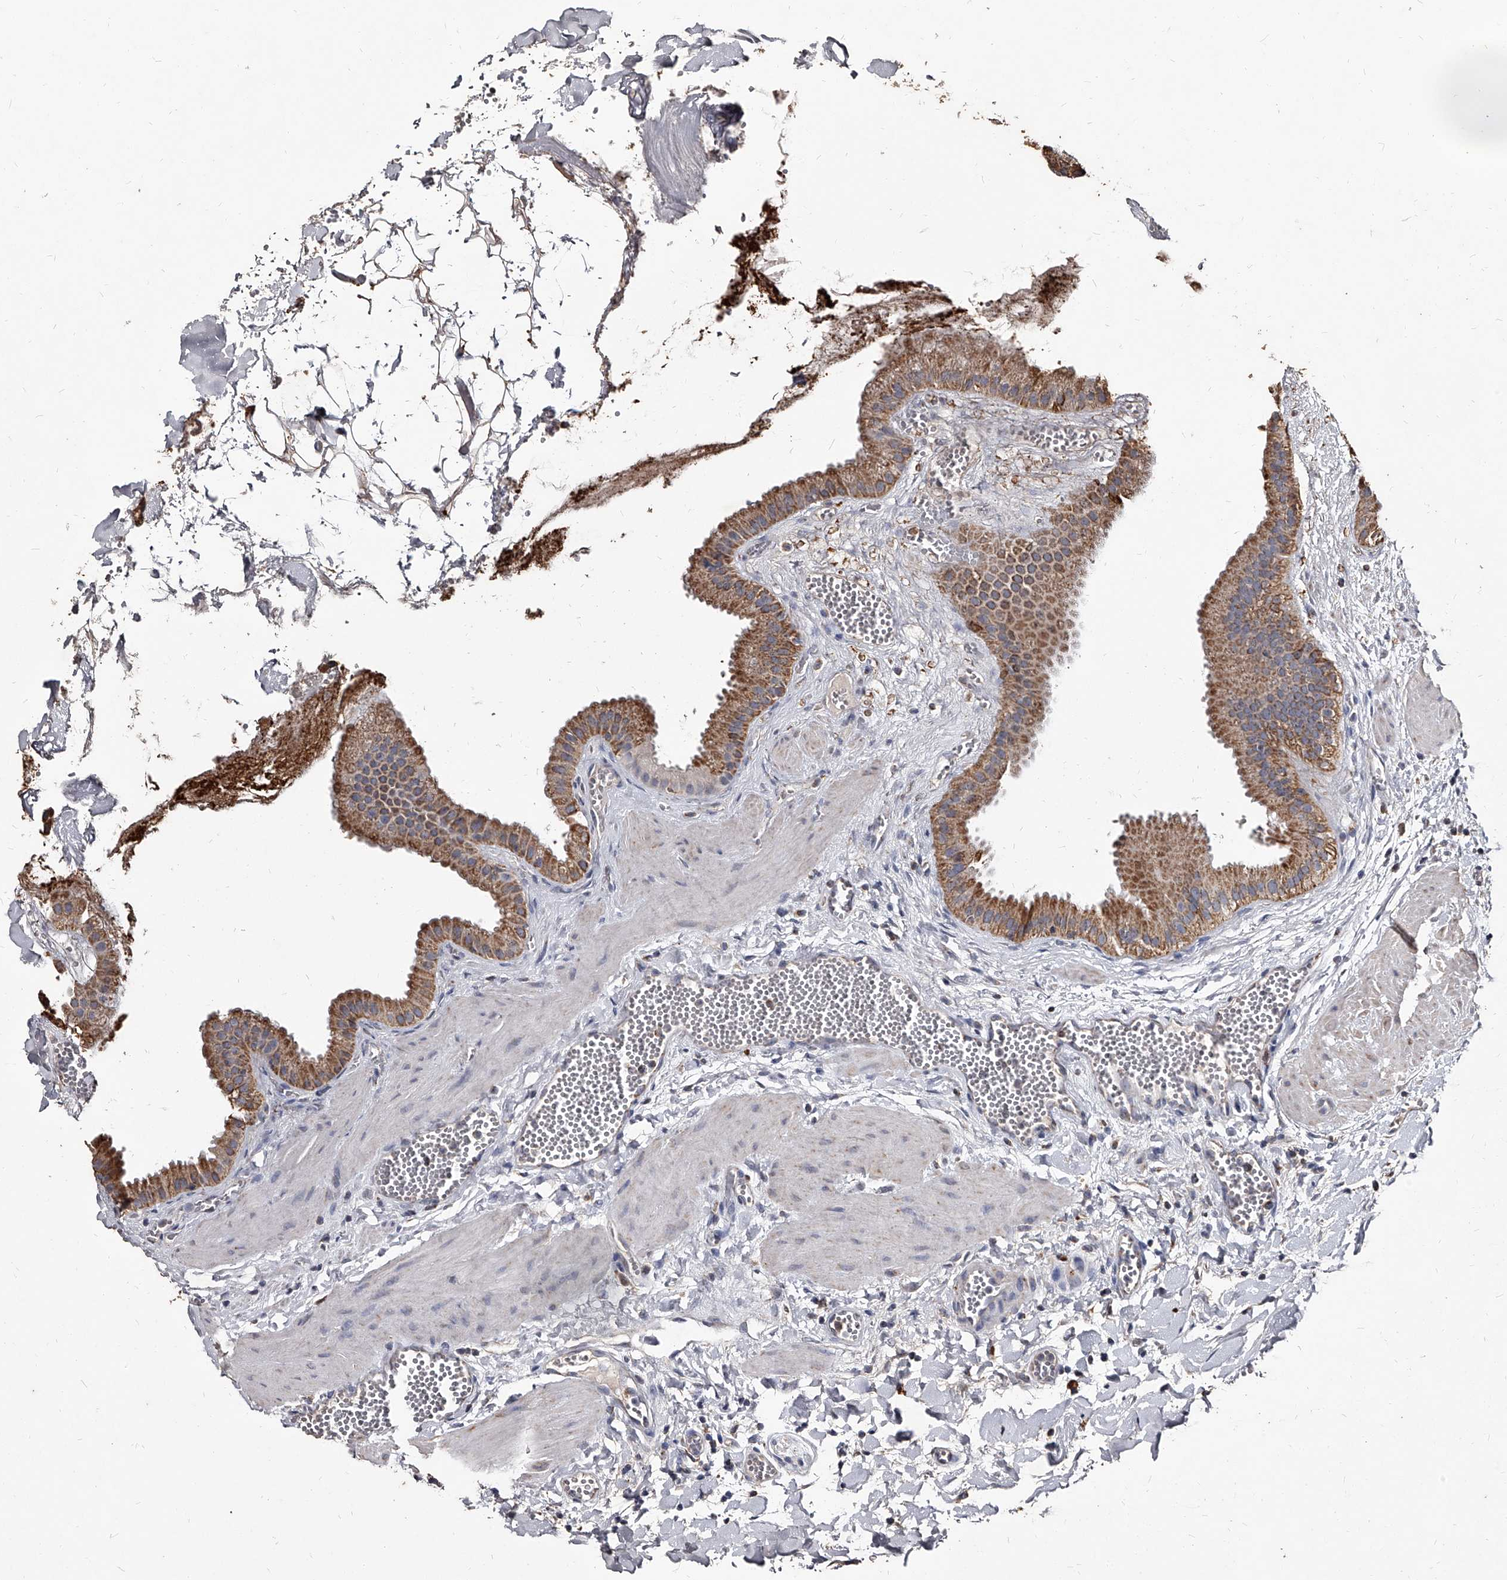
{"staining": {"intensity": "moderate", "quantity": ">75%", "location": "cytoplasmic/membranous"}, "tissue": "gallbladder", "cell_type": "Glandular cells", "image_type": "normal", "snomed": [{"axis": "morphology", "description": "Normal tissue, NOS"}, {"axis": "topography", "description": "Gallbladder"}], "caption": "A high-resolution histopathology image shows immunohistochemistry staining of normal gallbladder, which reveals moderate cytoplasmic/membranous staining in approximately >75% of glandular cells.", "gene": "GPR183", "patient": {"sex": "male", "age": 55}}